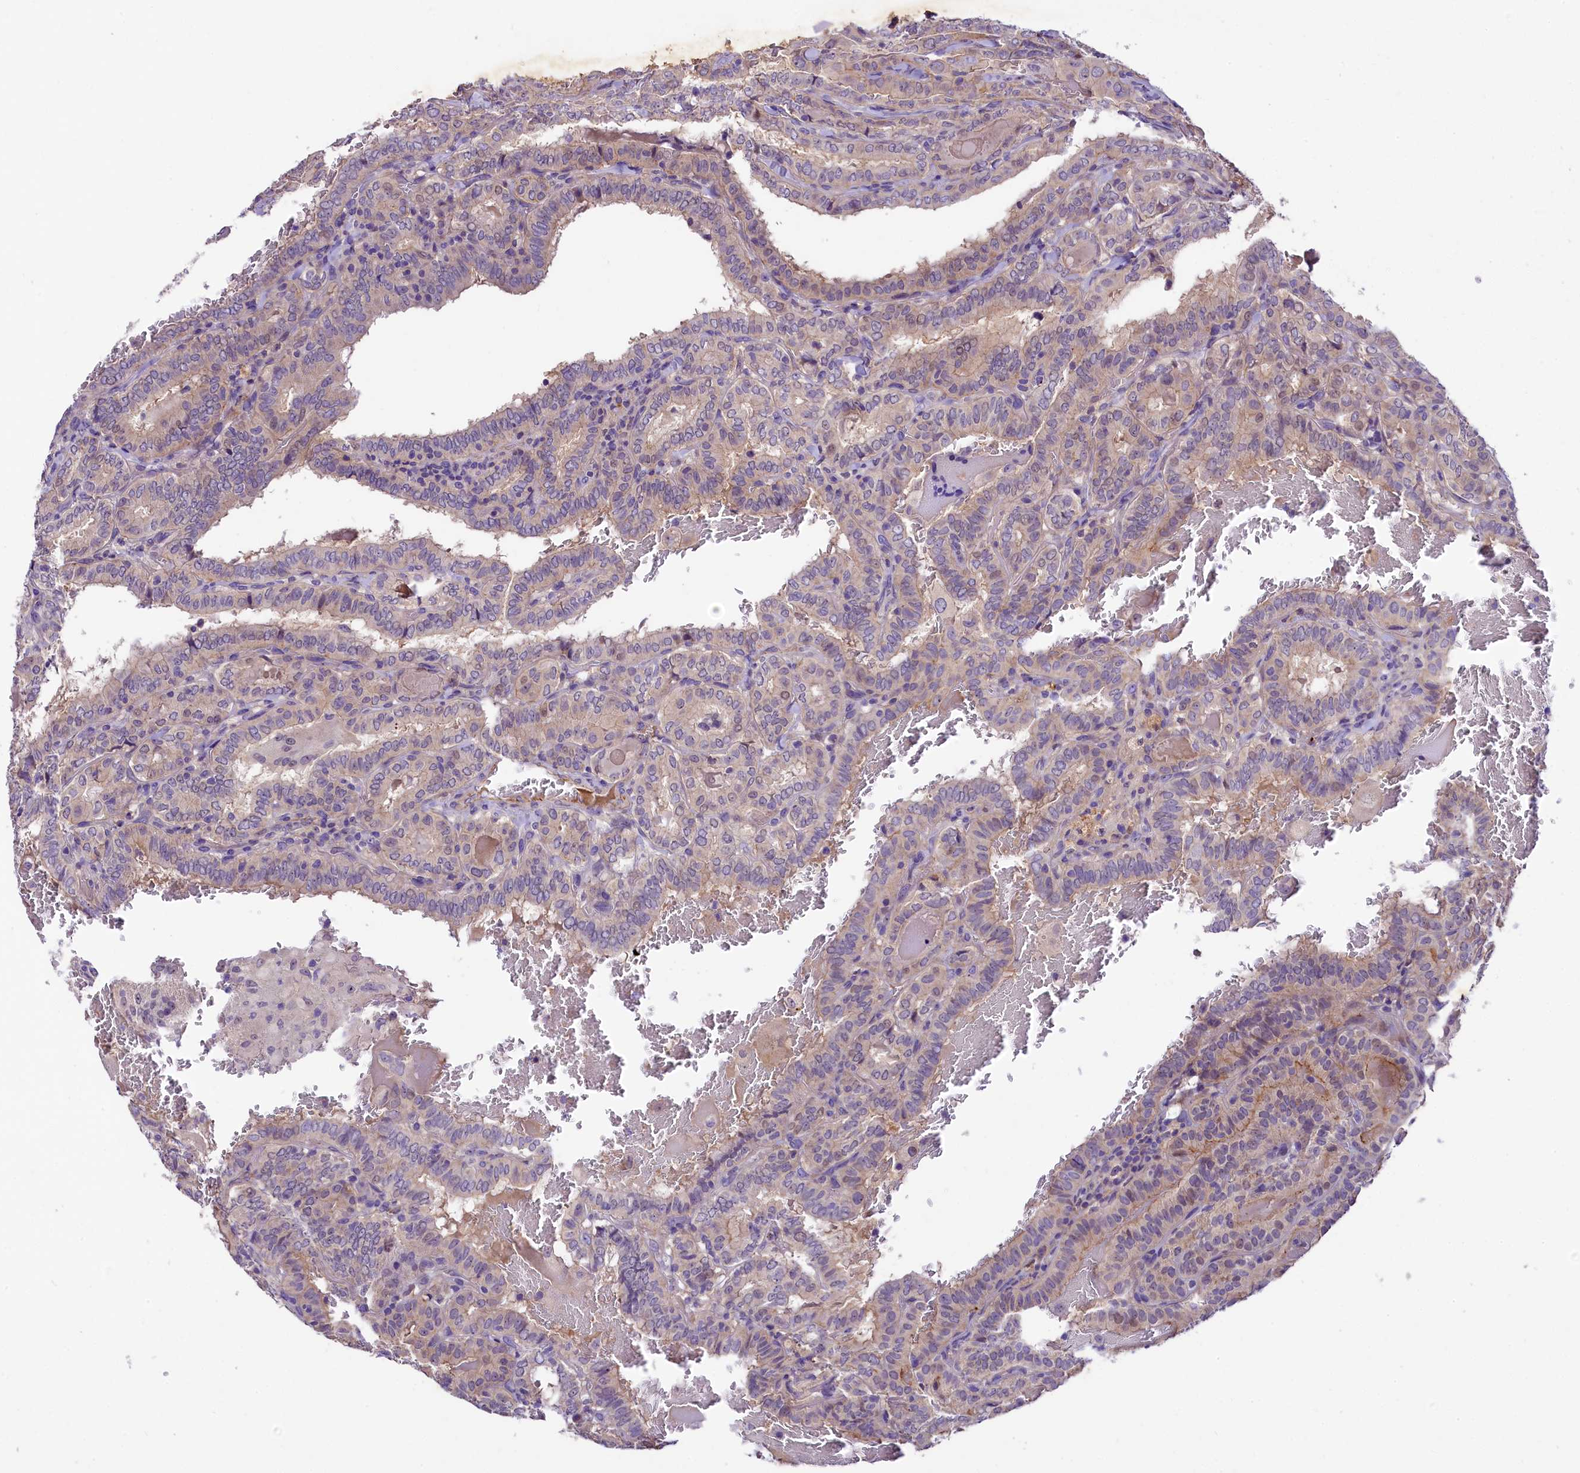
{"staining": {"intensity": "negative", "quantity": "none", "location": "none"}, "tissue": "thyroid cancer", "cell_type": "Tumor cells", "image_type": "cancer", "snomed": [{"axis": "morphology", "description": "Papillary adenocarcinoma, NOS"}, {"axis": "topography", "description": "Thyroid gland"}], "caption": "Histopathology image shows no protein expression in tumor cells of thyroid cancer tissue. (DAB immunohistochemistry, high magnification).", "gene": "UBXN6", "patient": {"sex": "female", "age": 72}}